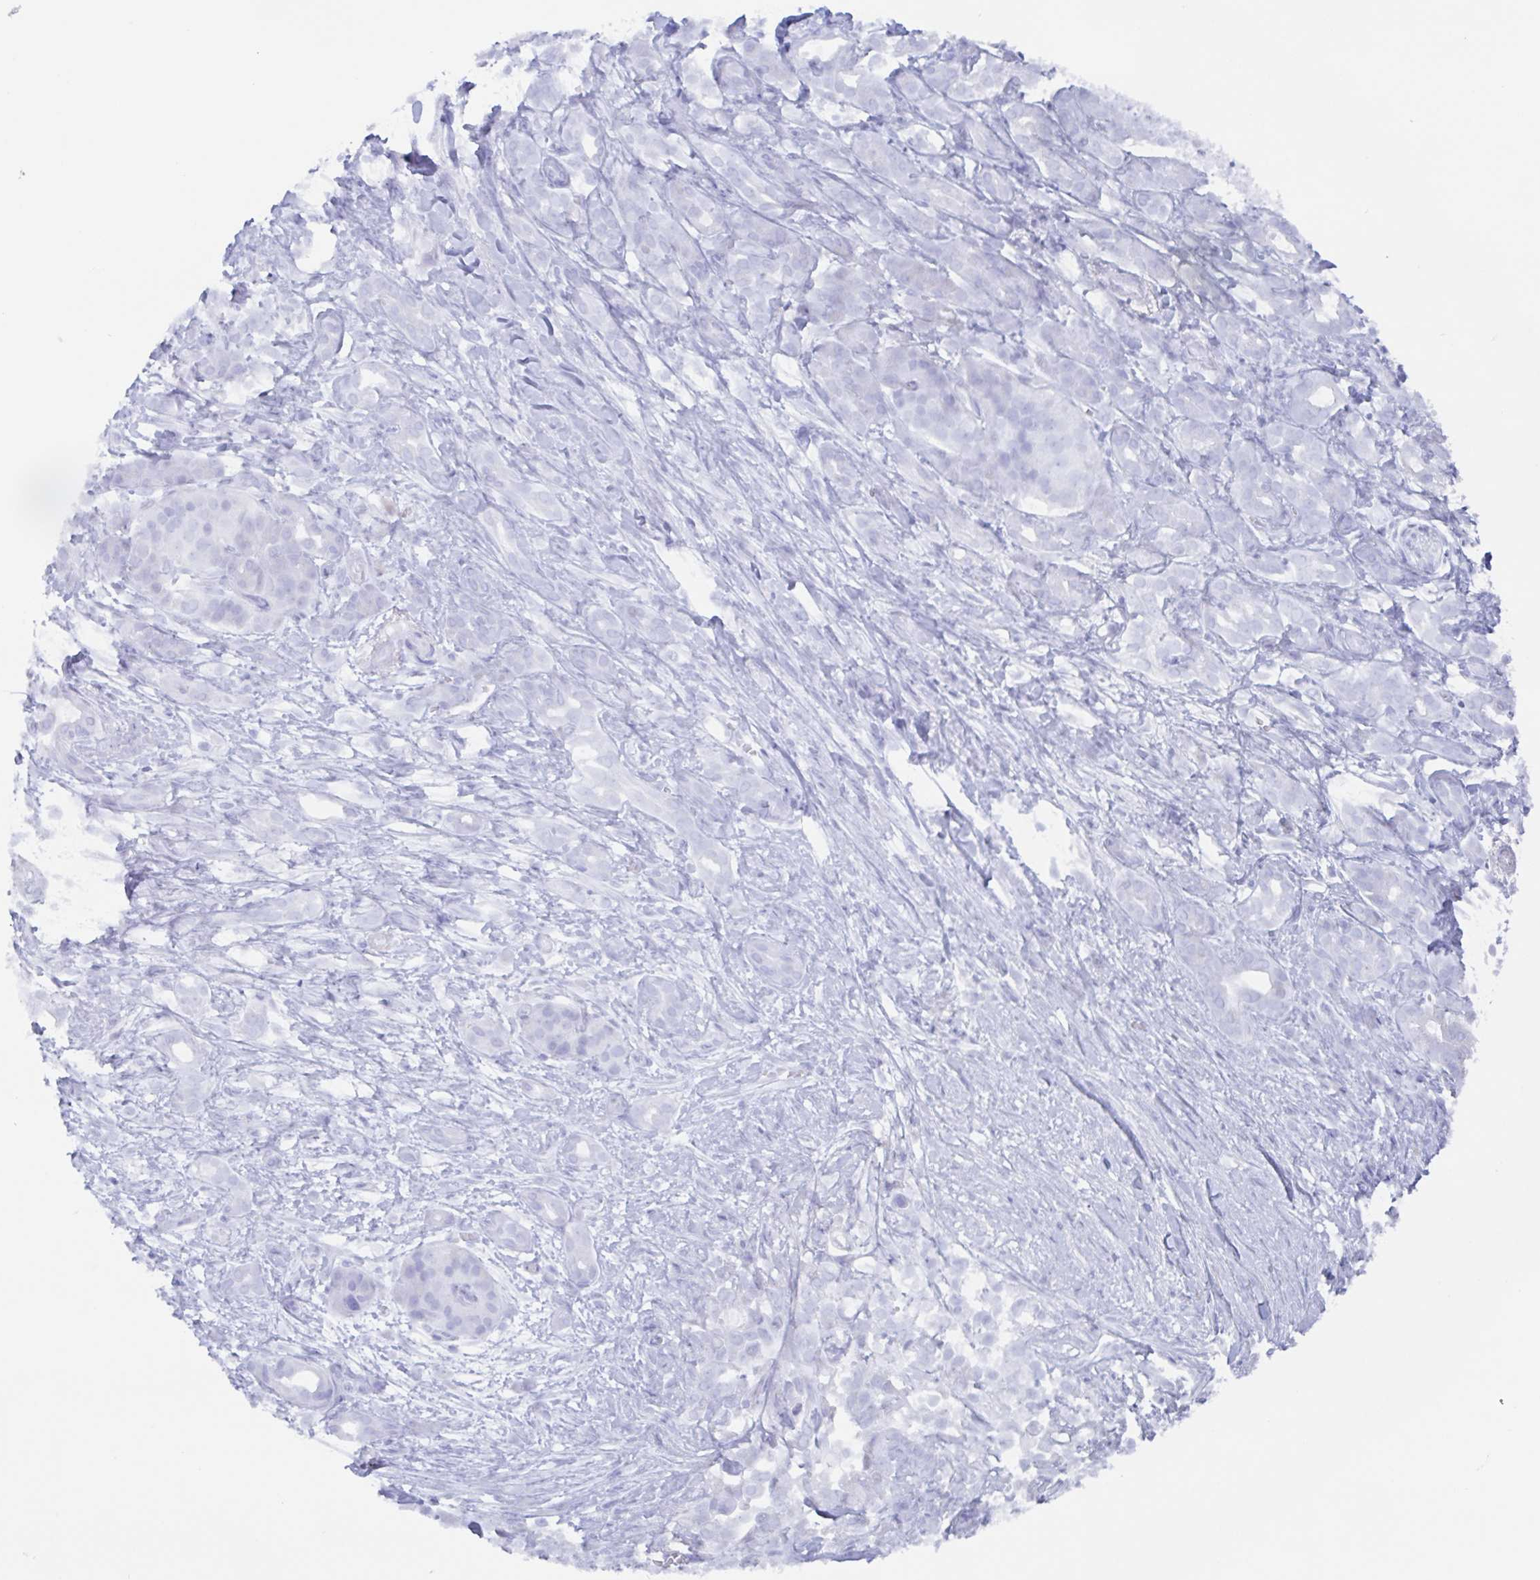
{"staining": {"intensity": "negative", "quantity": "none", "location": "none"}, "tissue": "pancreatic cancer", "cell_type": "Tumor cells", "image_type": "cancer", "snomed": [{"axis": "morphology", "description": "Adenocarcinoma, NOS"}, {"axis": "topography", "description": "Pancreas"}], "caption": "Immunohistochemical staining of pancreatic adenocarcinoma reveals no significant expression in tumor cells. (Stains: DAB immunohistochemistry (IHC) with hematoxylin counter stain, Microscopy: brightfield microscopy at high magnification).", "gene": "POU2F3", "patient": {"sex": "male", "age": 61}}